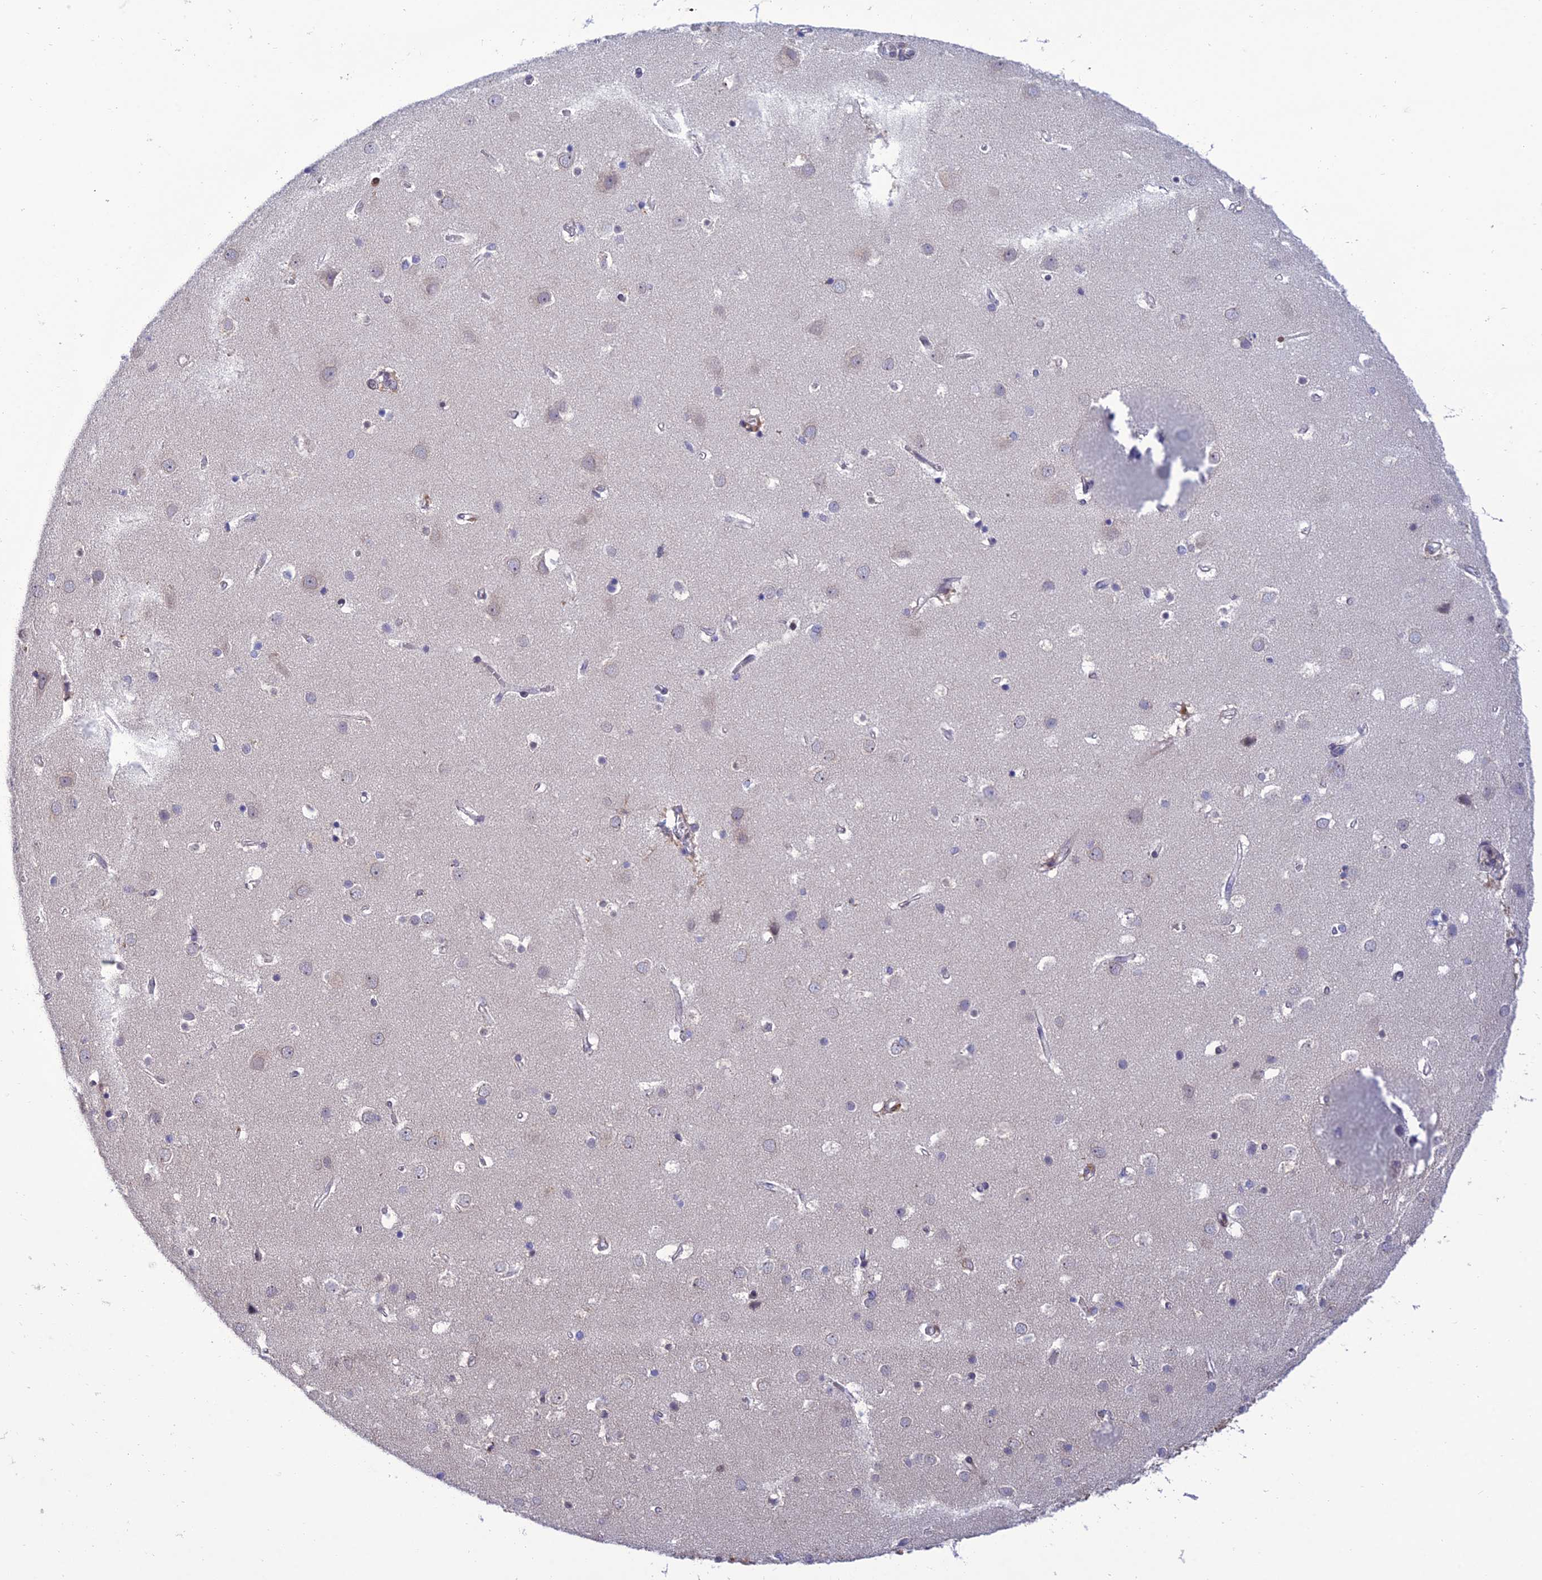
{"staining": {"intensity": "negative", "quantity": "none", "location": "none"}, "tissue": "cerebral cortex", "cell_type": "Endothelial cells", "image_type": "normal", "snomed": [{"axis": "morphology", "description": "Normal tissue, NOS"}, {"axis": "topography", "description": "Cerebral cortex"}], "caption": "Immunohistochemistry photomicrograph of unremarkable cerebral cortex stained for a protein (brown), which demonstrates no positivity in endothelial cells.", "gene": "FAM76A", "patient": {"sex": "male", "age": 54}}